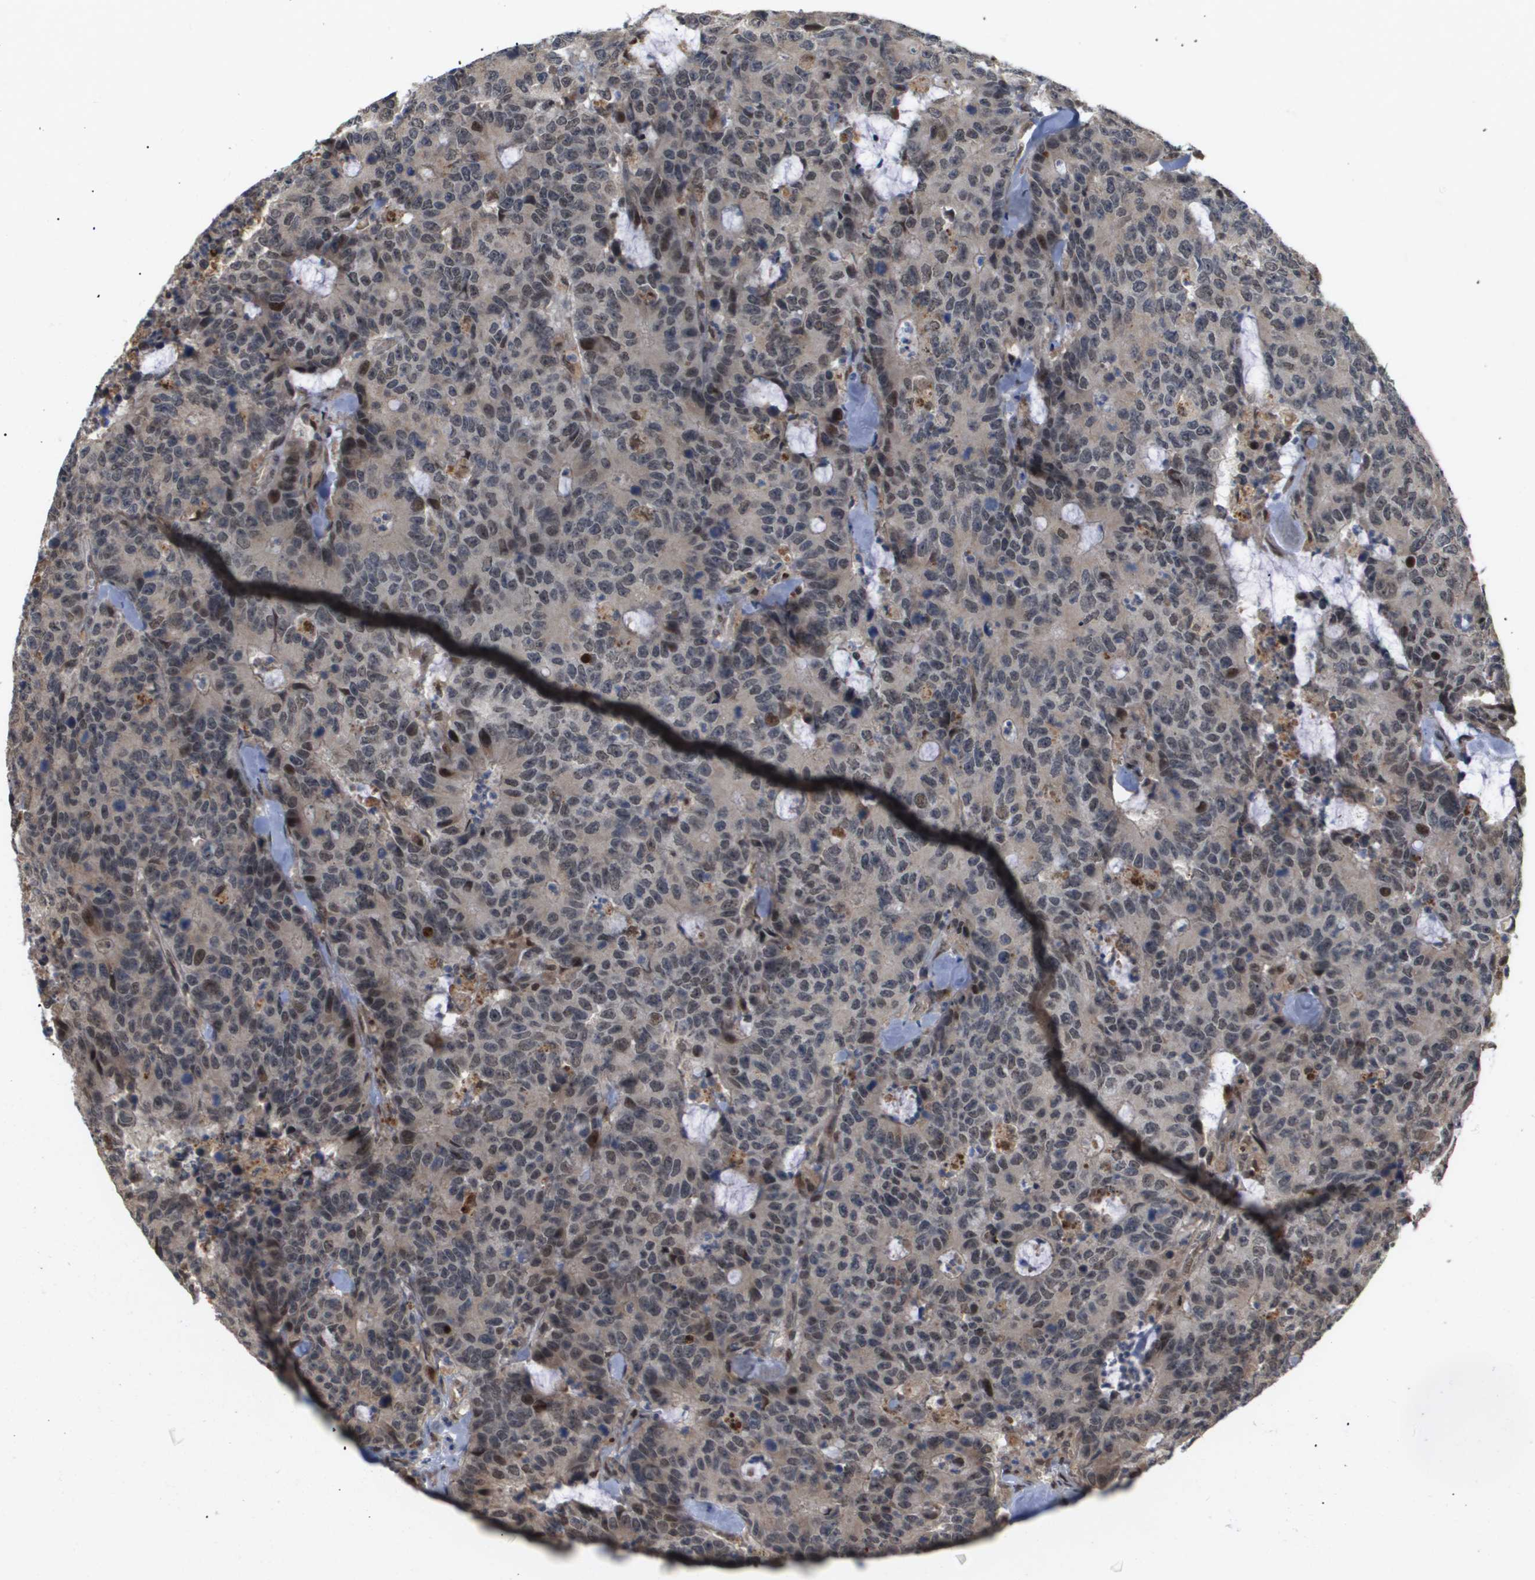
{"staining": {"intensity": "moderate", "quantity": "25%-75%", "location": "nuclear"}, "tissue": "colorectal cancer", "cell_type": "Tumor cells", "image_type": "cancer", "snomed": [{"axis": "morphology", "description": "Adenocarcinoma, NOS"}, {"axis": "topography", "description": "Colon"}], "caption": "This is an image of immunohistochemistry (IHC) staining of colorectal cancer (adenocarcinoma), which shows moderate staining in the nuclear of tumor cells.", "gene": "PDGFB", "patient": {"sex": "female", "age": 86}}